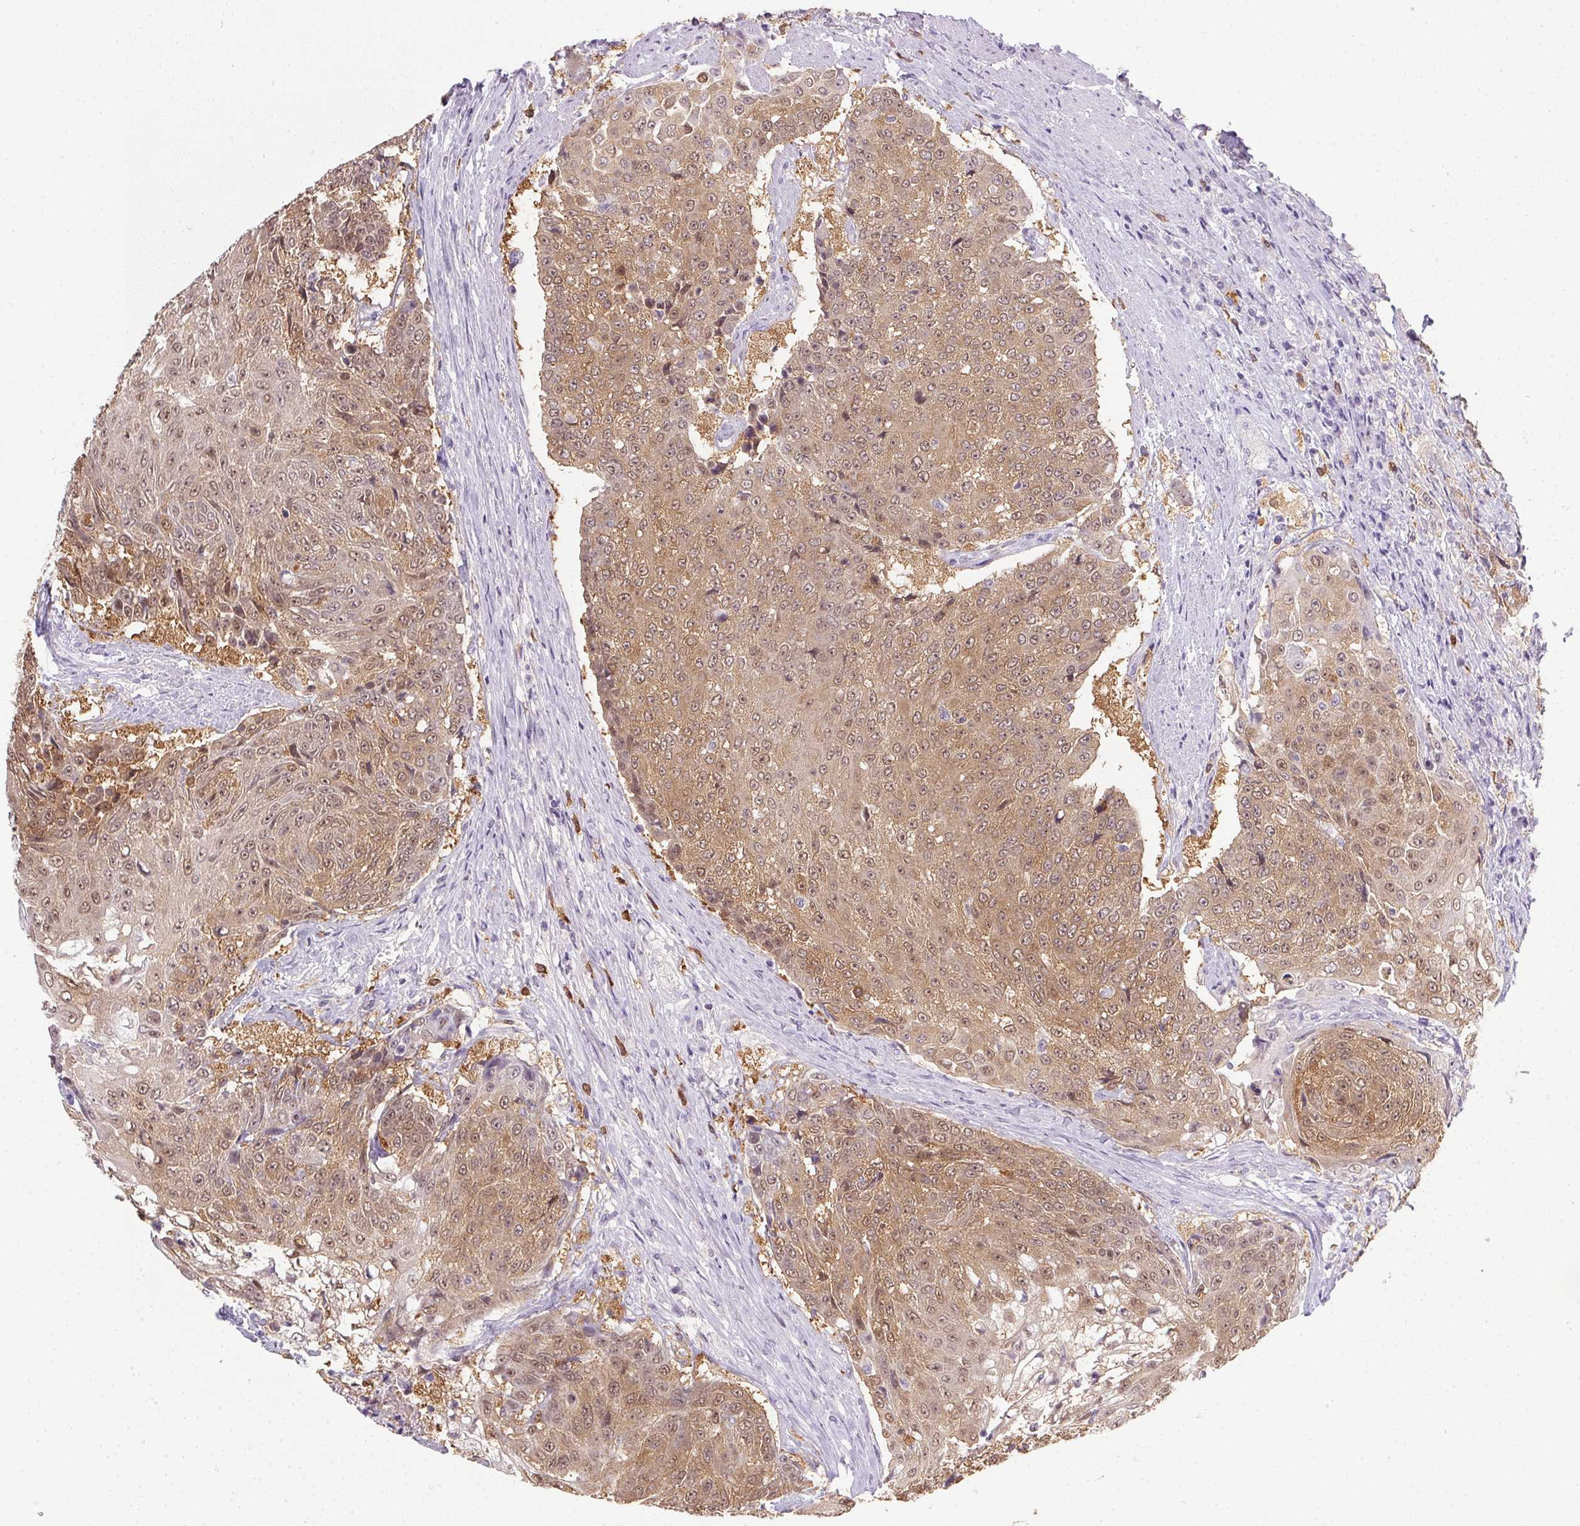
{"staining": {"intensity": "moderate", "quantity": ">75%", "location": "cytoplasmic/membranous,nuclear"}, "tissue": "urothelial cancer", "cell_type": "Tumor cells", "image_type": "cancer", "snomed": [{"axis": "morphology", "description": "Urothelial carcinoma, High grade"}, {"axis": "topography", "description": "Urinary bladder"}], "caption": "A photomicrograph of human high-grade urothelial carcinoma stained for a protein reveals moderate cytoplasmic/membranous and nuclear brown staining in tumor cells. The staining was performed using DAB (3,3'-diaminobenzidine) to visualize the protein expression in brown, while the nuclei were stained in blue with hematoxylin (Magnification: 20x).", "gene": "DNAJC5G", "patient": {"sex": "female", "age": 63}}